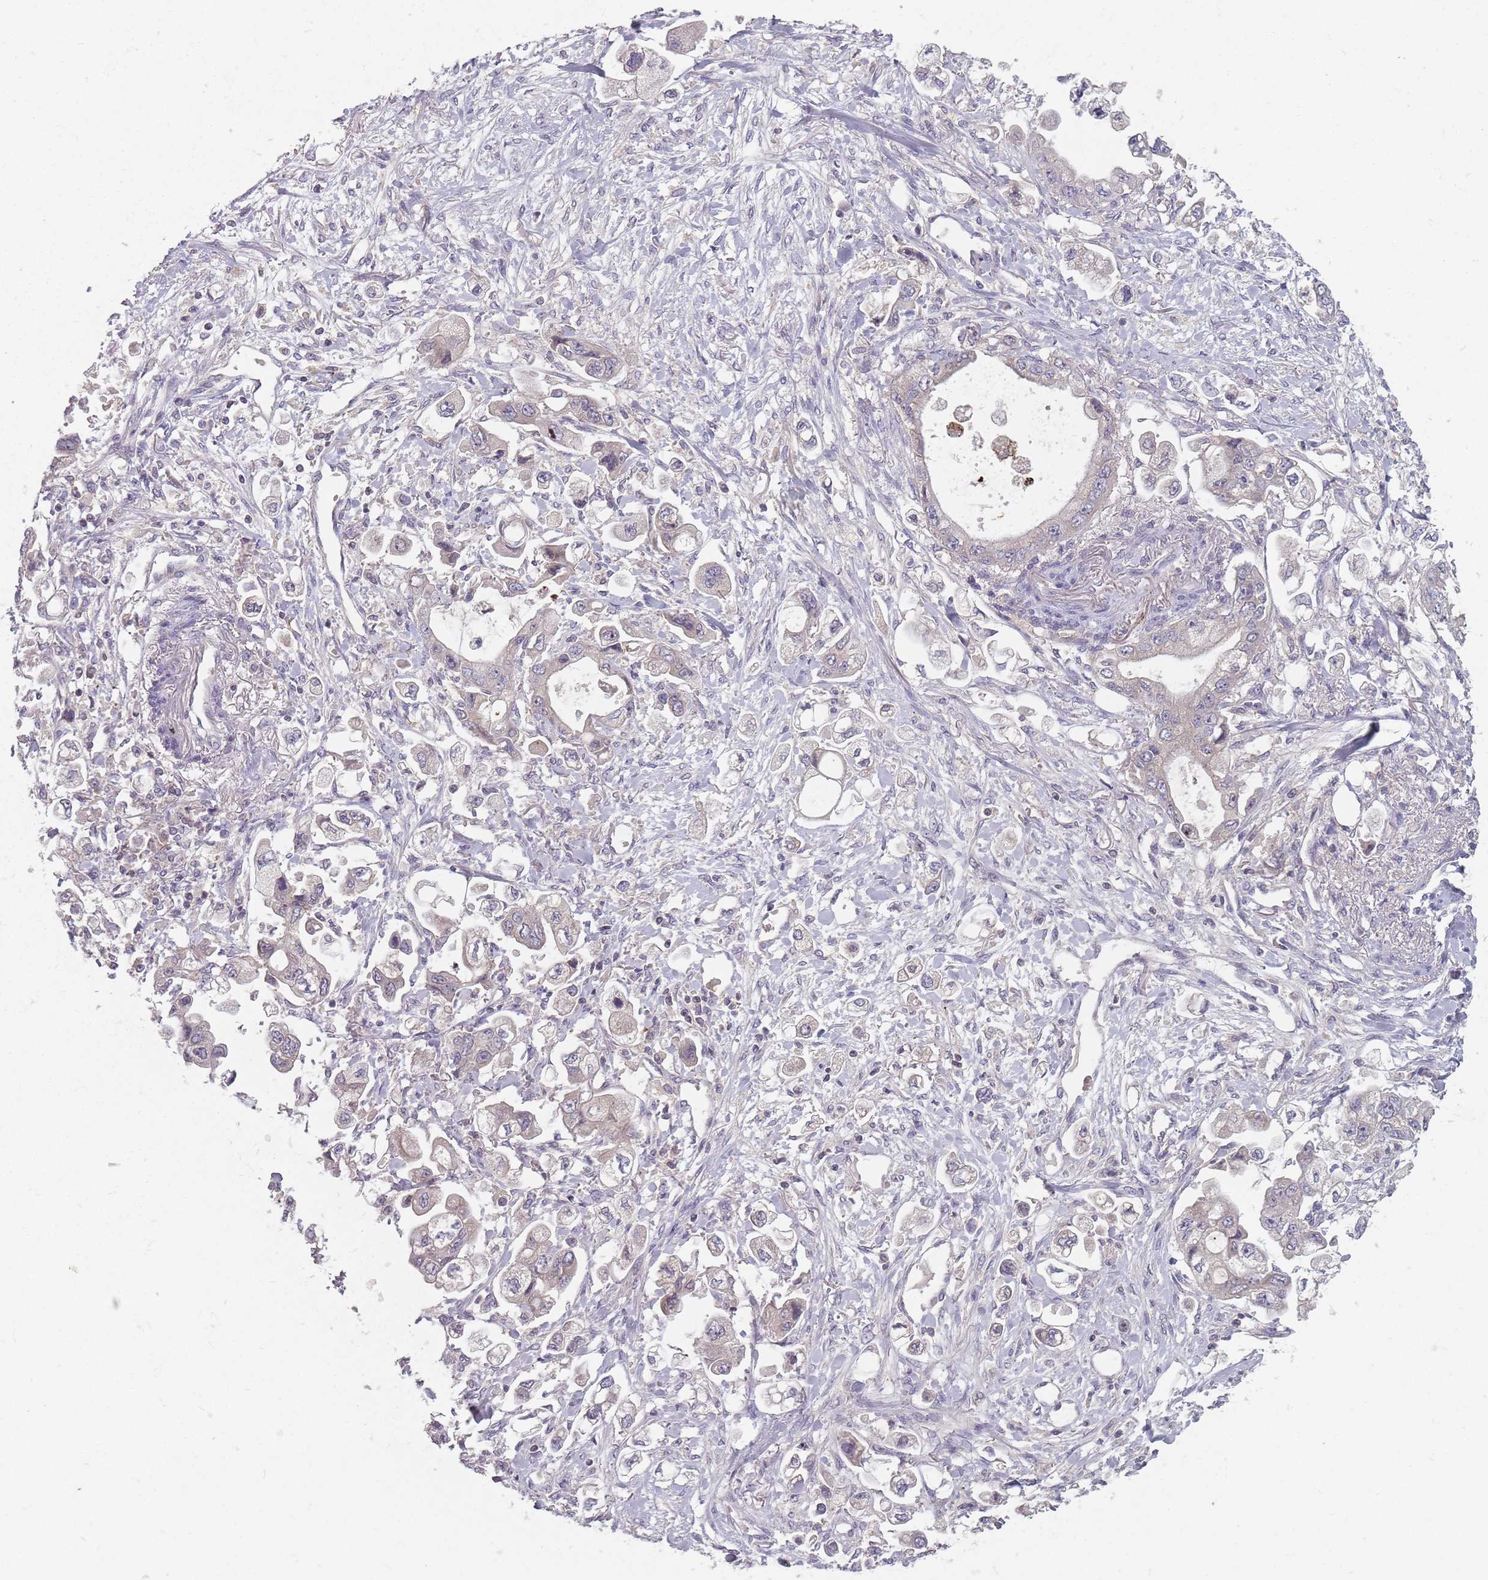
{"staining": {"intensity": "negative", "quantity": "none", "location": "none"}, "tissue": "stomach cancer", "cell_type": "Tumor cells", "image_type": "cancer", "snomed": [{"axis": "morphology", "description": "Adenocarcinoma, NOS"}, {"axis": "topography", "description": "Stomach"}], "caption": "Immunohistochemistry image of neoplastic tissue: stomach adenocarcinoma stained with DAB exhibits no significant protein positivity in tumor cells.", "gene": "ASB13", "patient": {"sex": "male", "age": 62}}